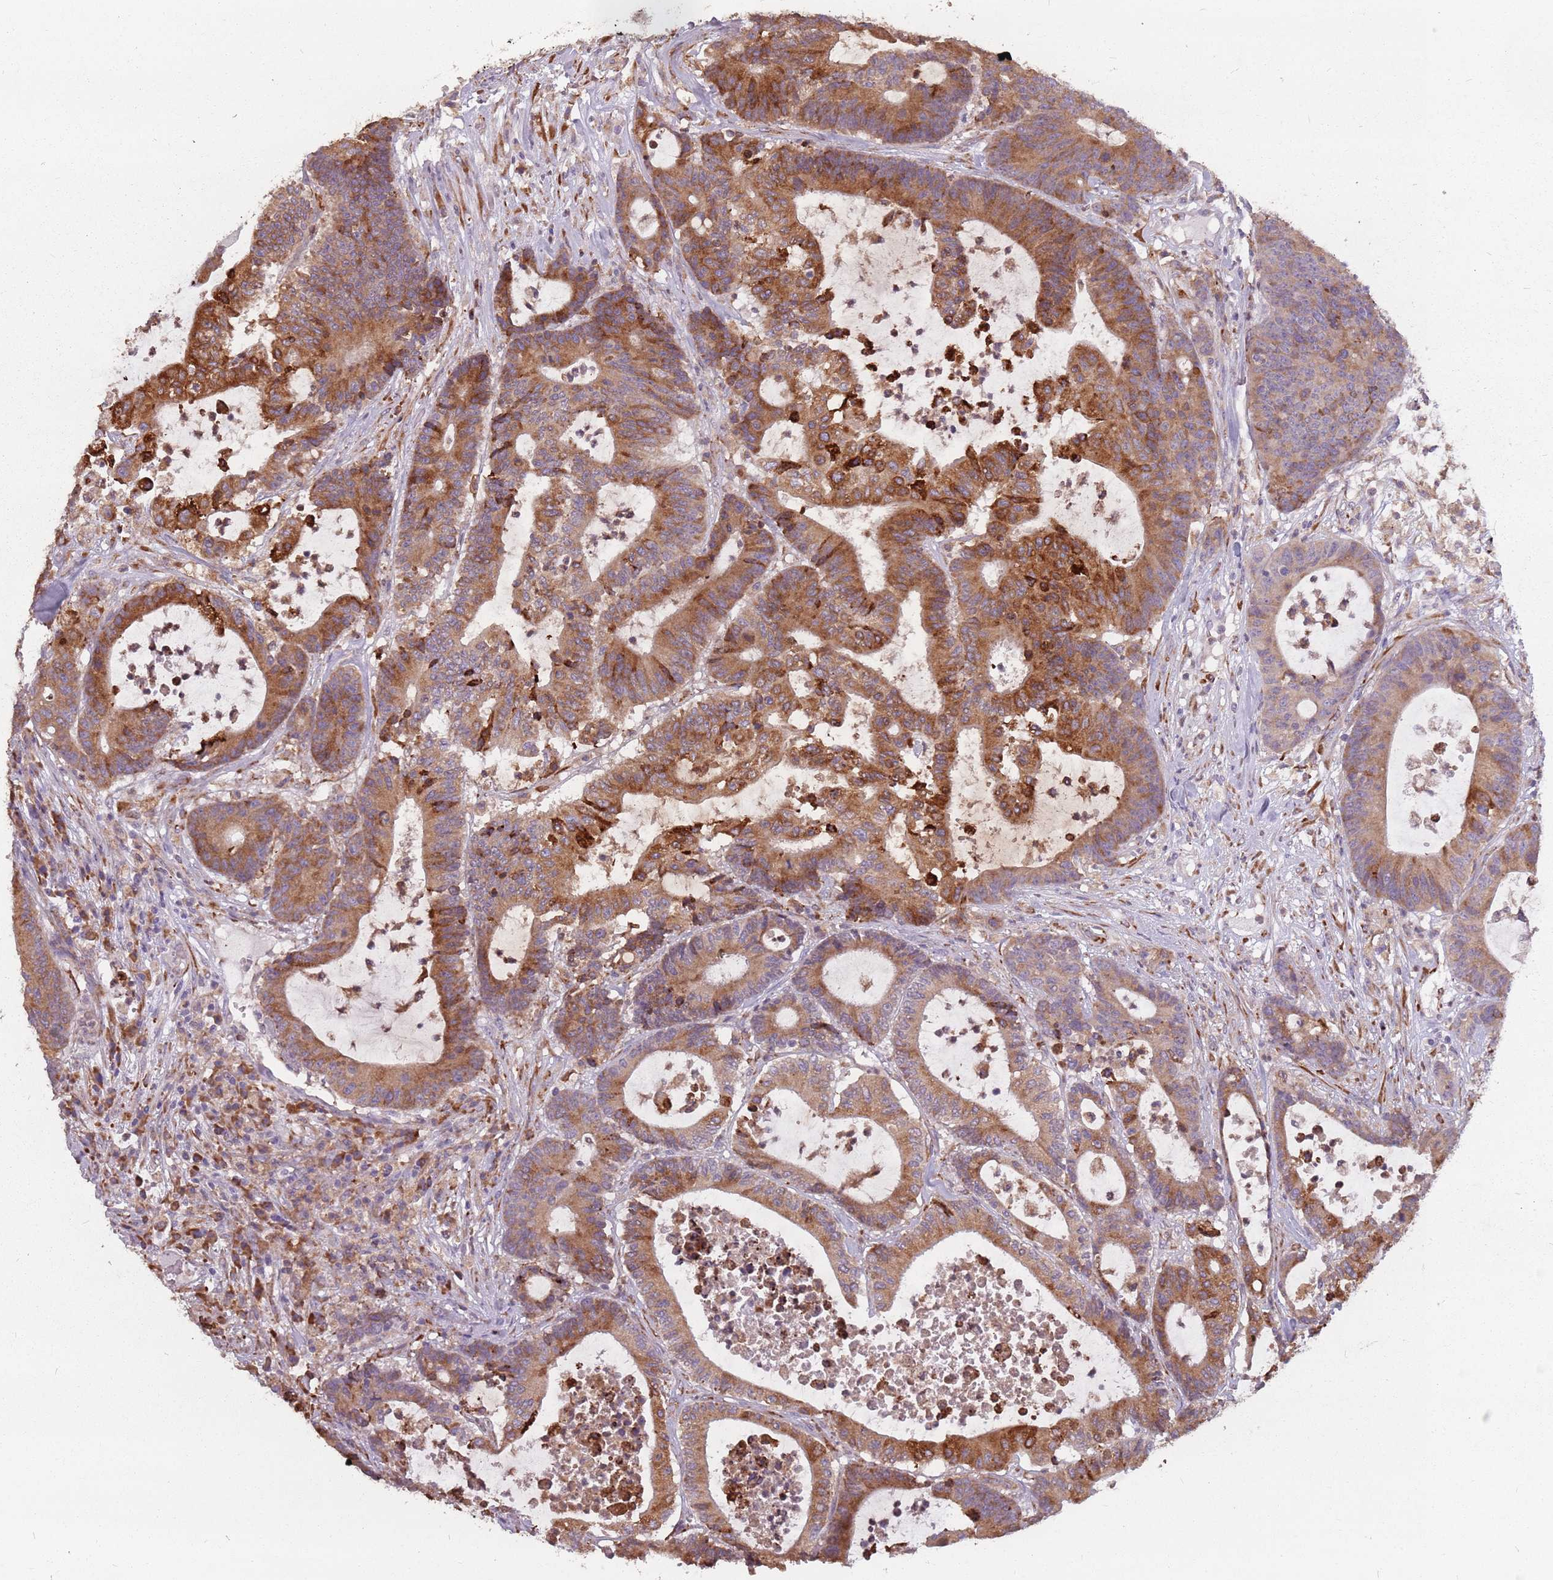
{"staining": {"intensity": "moderate", "quantity": ">75%", "location": "cytoplasmic/membranous"}, "tissue": "colorectal cancer", "cell_type": "Tumor cells", "image_type": "cancer", "snomed": [{"axis": "morphology", "description": "Adenocarcinoma, NOS"}, {"axis": "topography", "description": "Colon"}], "caption": "Adenocarcinoma (colorectal) stained with a protein marker displays moderate staining in tumor cells.", "gene": "RPS9", "patient": {"sex": "female", "age": 84}}